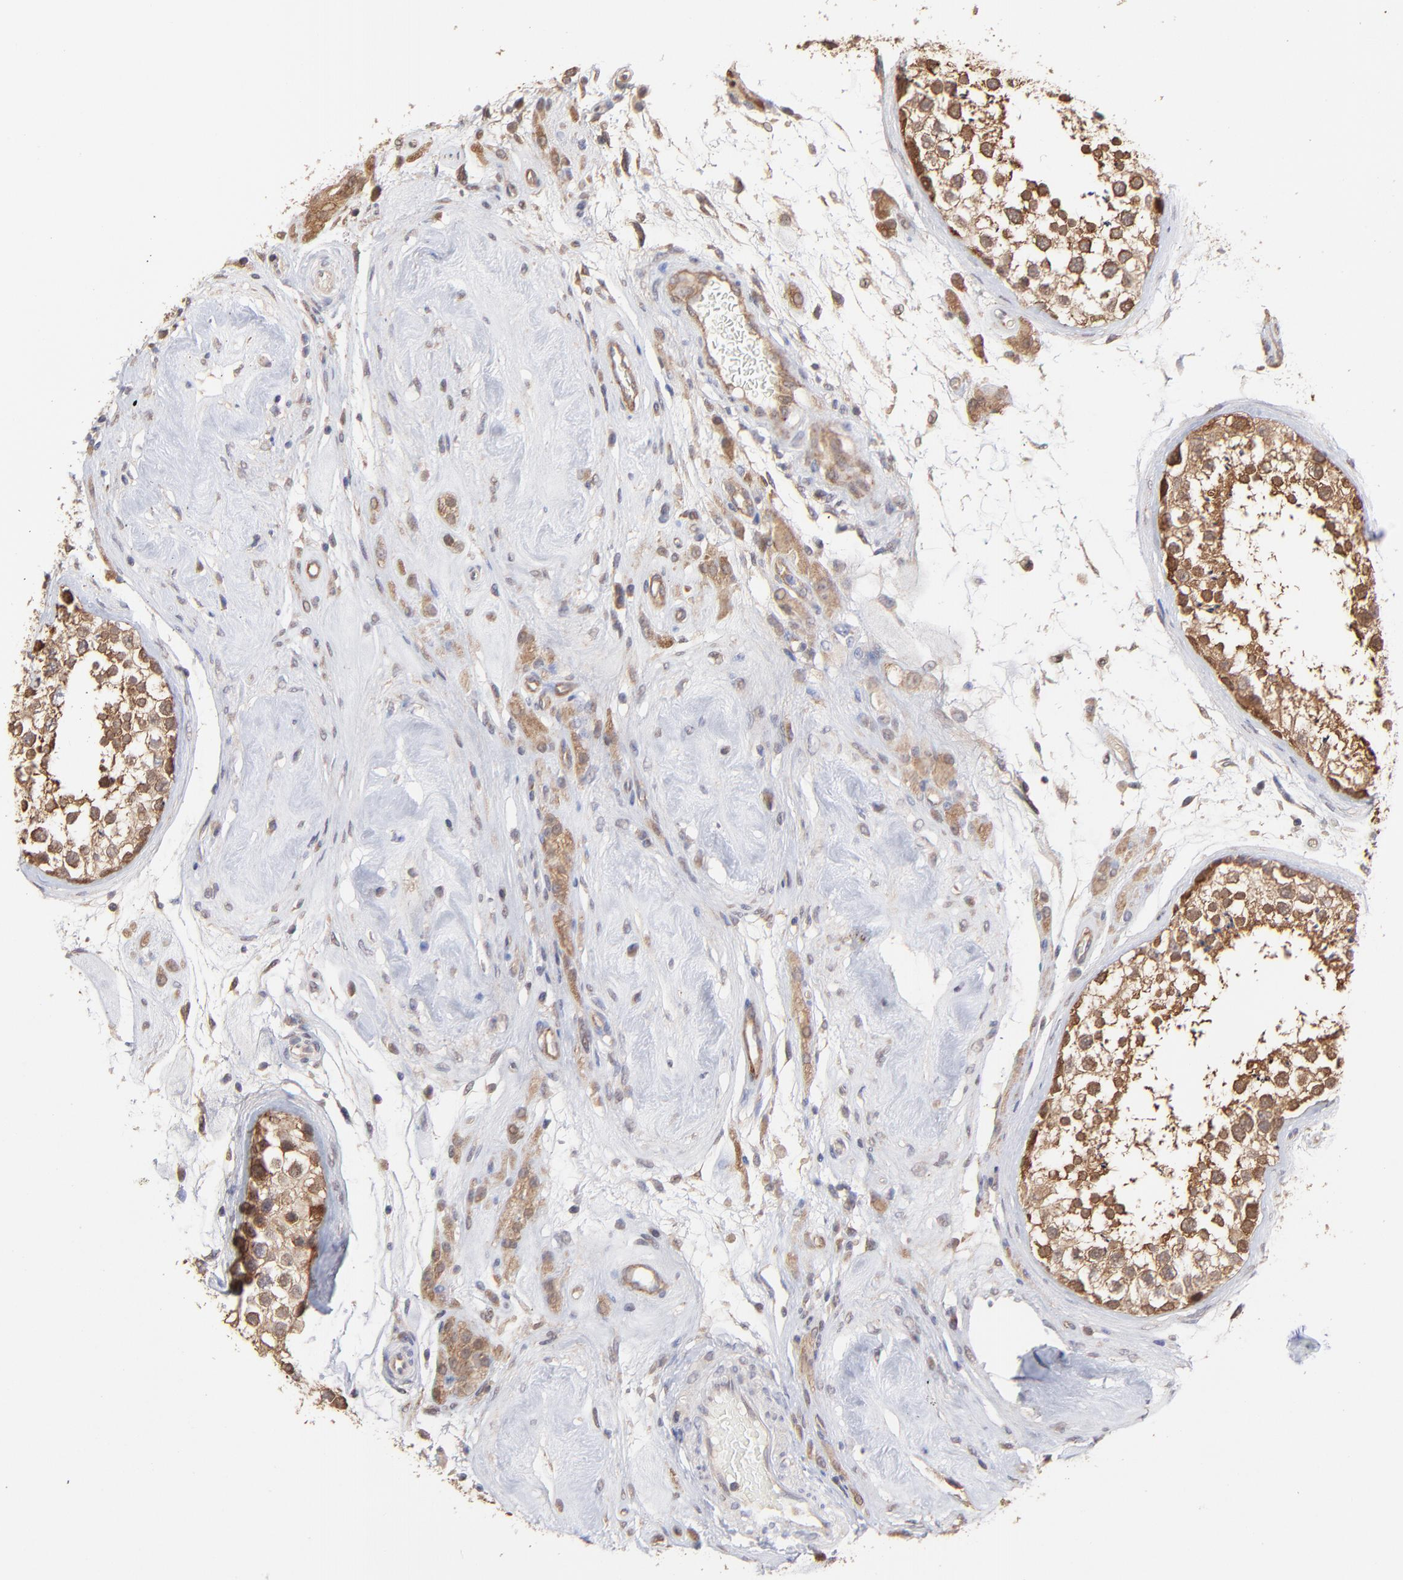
{"staining": {"intensity": "strong", "quantity": "25%-75%", "location": "cytoplasmic/membranous"}, "tissue": "testis", "cell_type": "Cells in seminiferous ducts", "image_type": "normal", "snomed": [{"axis": "morphology", "description": "Normal tissue, NOS"}, {"axis": "topography", "description": "Testis"}], "caption": "Immunohistochemistry staining of normal testis, which reveals high levels of strong cytoplasmic/membranous staining in about 25%-75% of cells in seminiferous ducts indicating strong cytoplasmic/membranous protein expression. The staining was performed using DAB (brown) for protein detection and nuclei were counterstained in hematoxylin (blue).", "gene": "GART", "patient": {"sex": "male", "age": 46}}